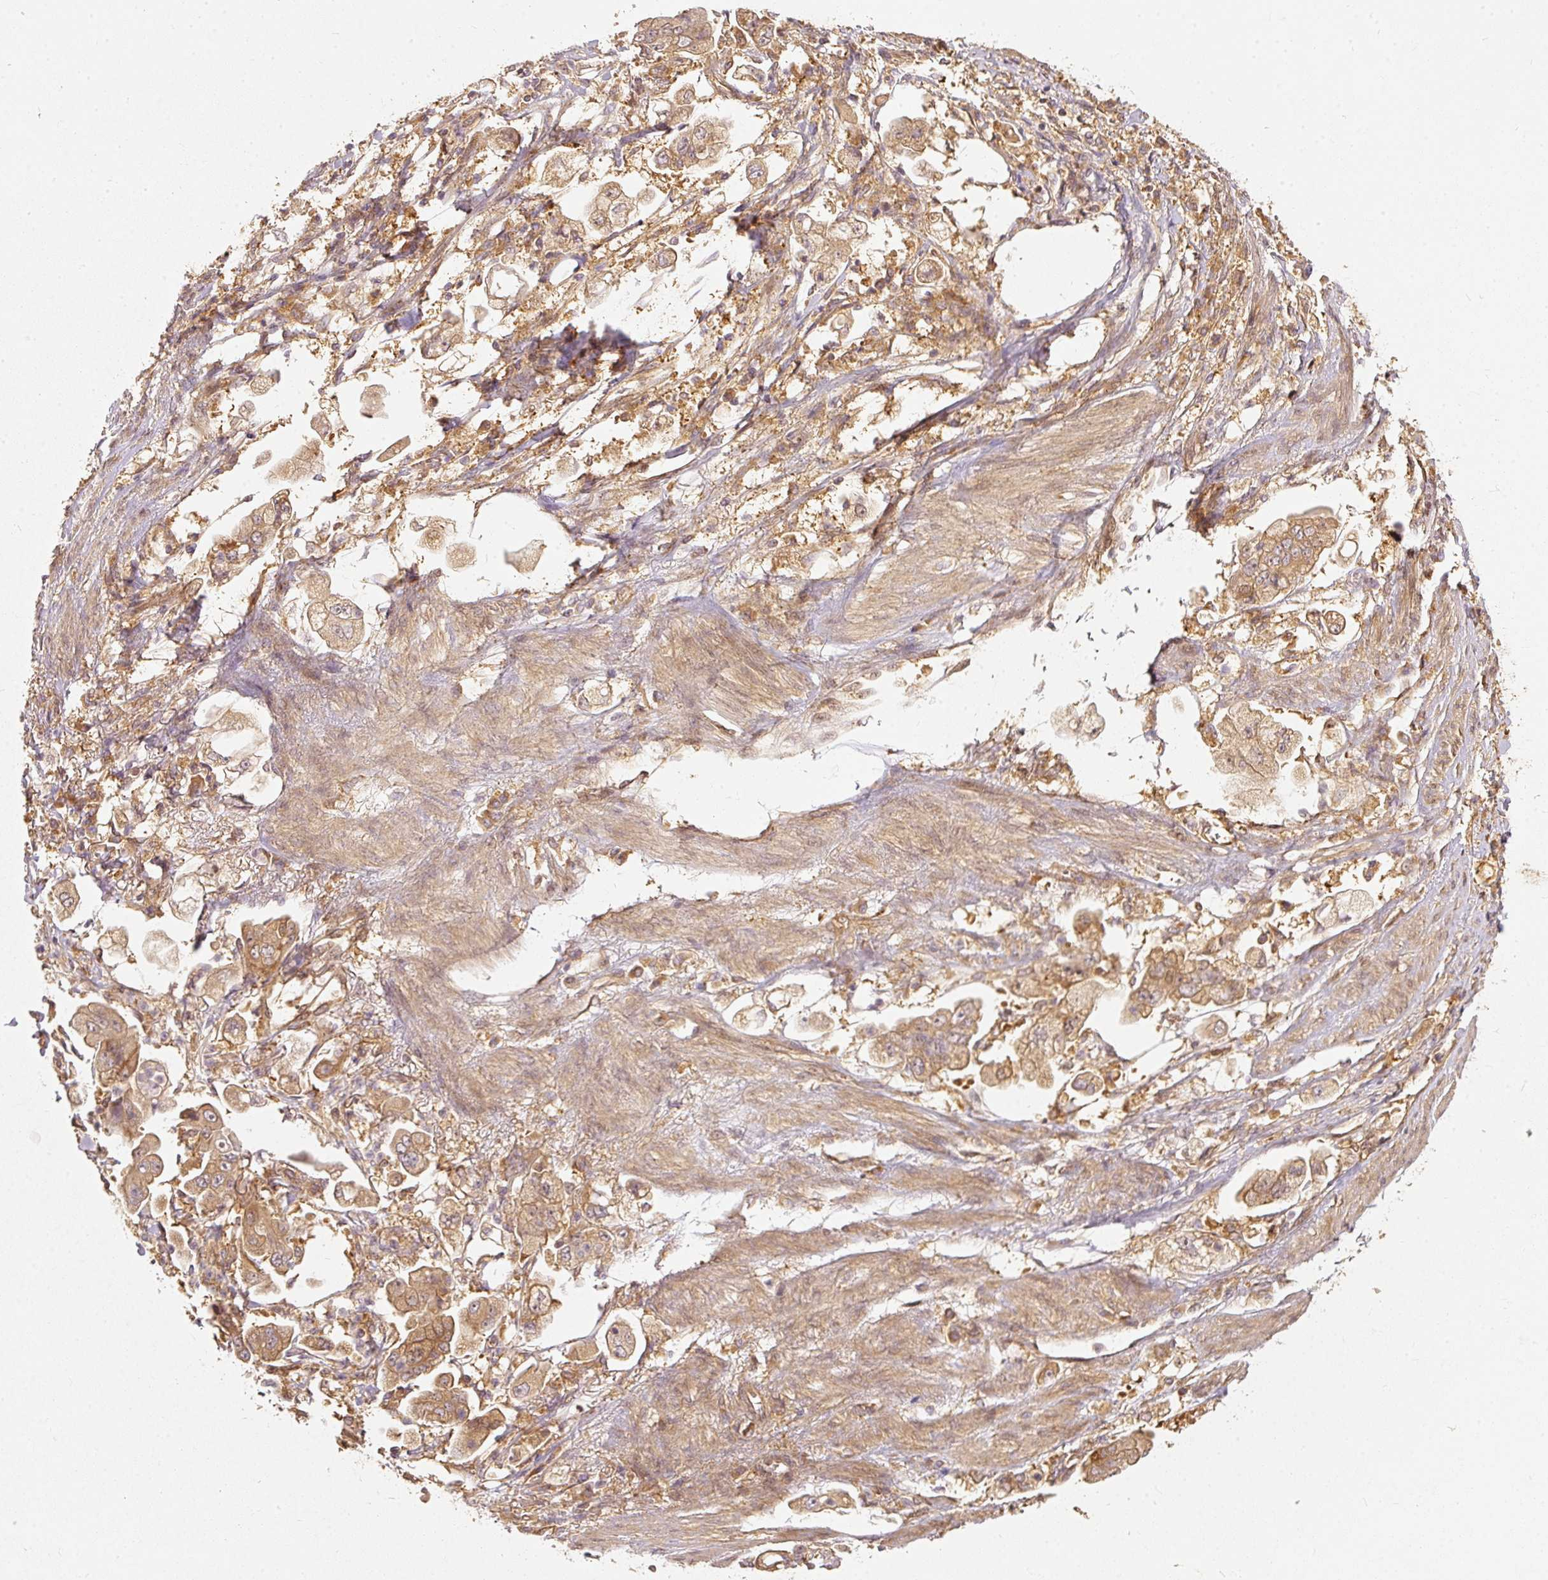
{"staining": {"intensity": "moderate", "quantity": ">75%", "location": "cytoplasmic/membranous"}, "tissue": "stomach cancer", "cell_type": "Tumor cells", "image_type": "cancer", "snomed": [{"axis": "morphology", "description": "Adenocarcinoma, NOS"}, {"axis": "topography", "description": "Stomach"}], "caption": "Brown immunohistochemical staining in human stomach cancer (adenocarcinoma) reveals moderate cytoplasmic/membranous expression in about >75% of tumor cells.", "gene": "EIF3B", "patient": {"sex": "male", "age": 62}}